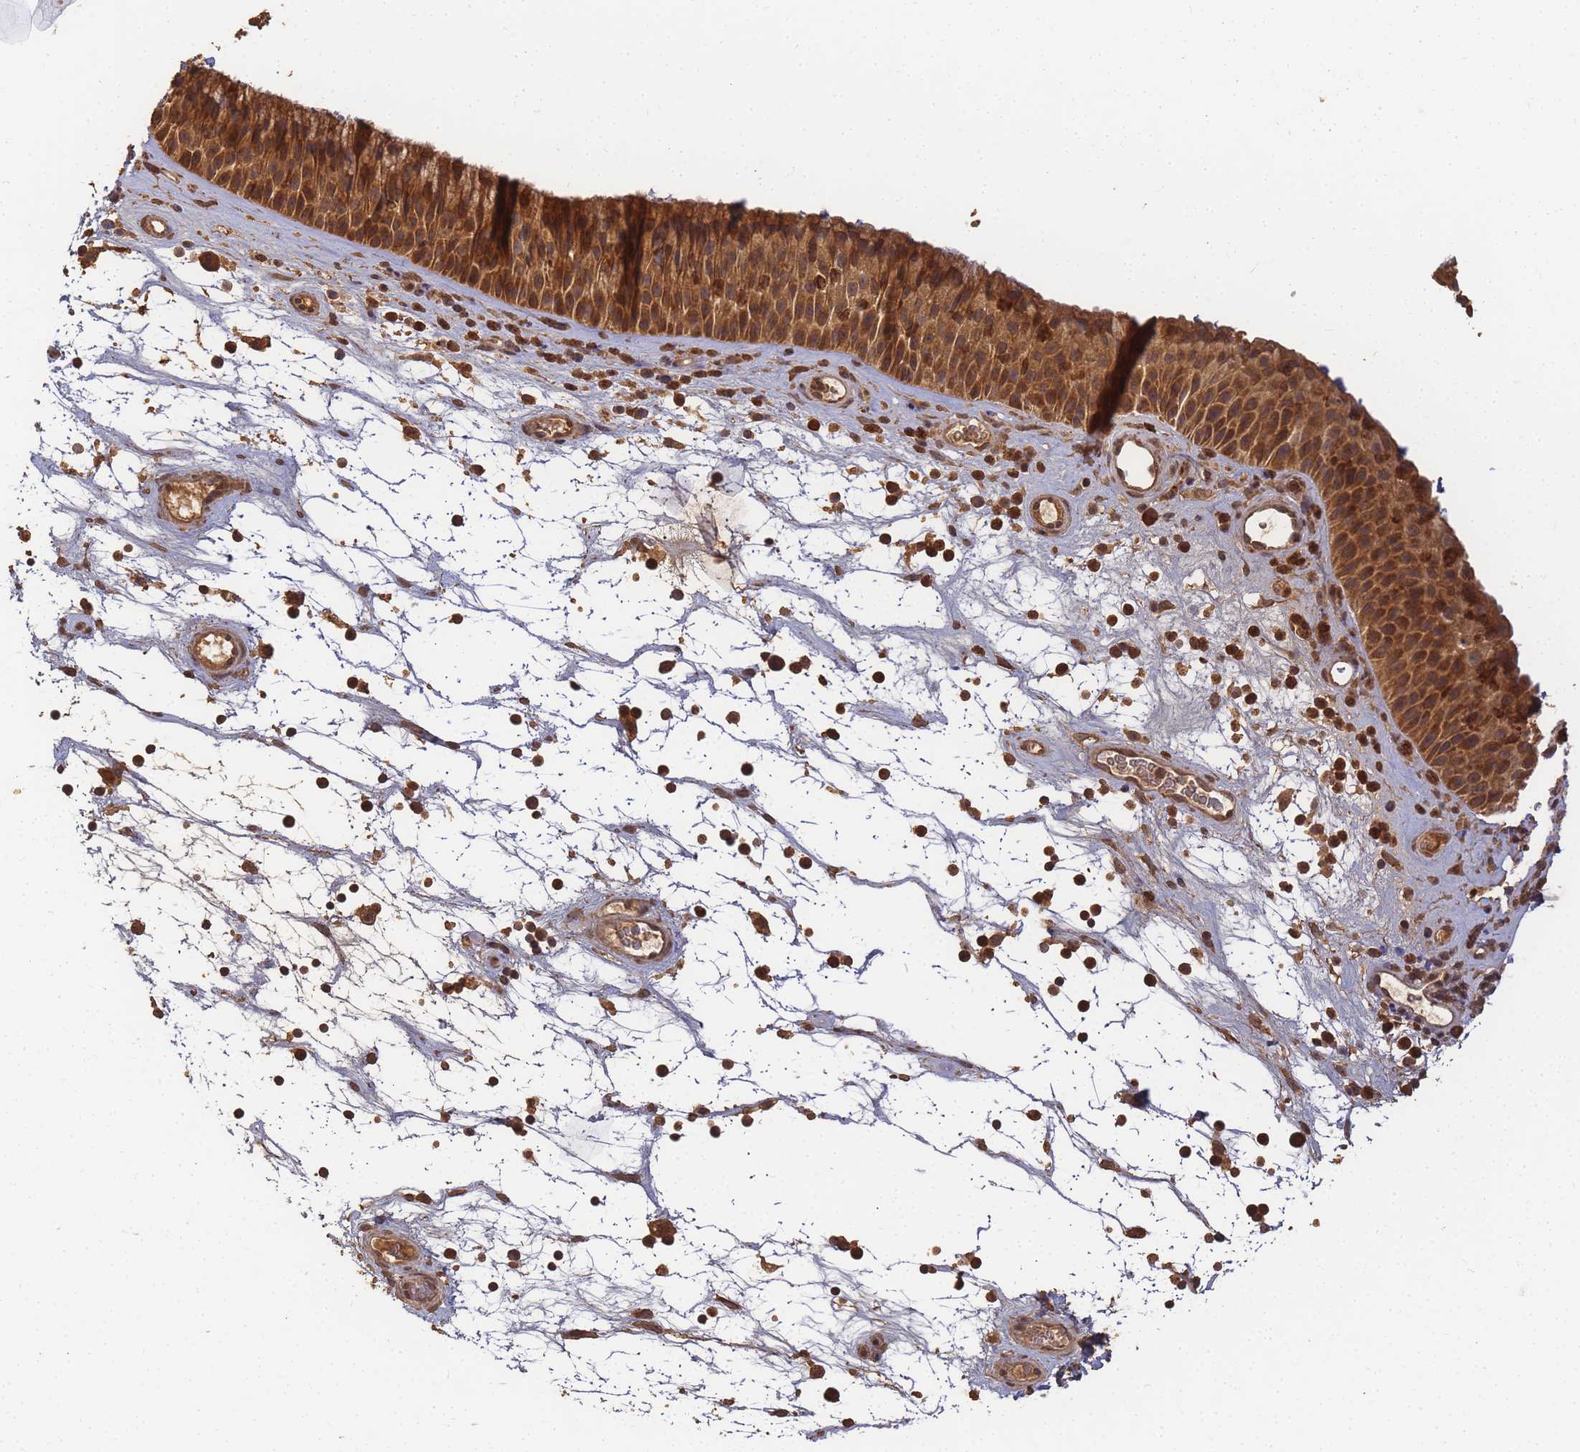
{"staining": {"intensity": "strong", "quantity": ">75%", "location": "cytoplasmic/membranous"}, "tissue": "nasopharynx", "cell_type": "Respiratory epithelial cells", "image_type": "normal", "snomed": [{"axis": "morphology", "description": "Normal tissue, NOS"}, {"axis": "topography", "description": "Nasopharynx"}], "caption": "Respiratory epithelial cells display strong cytoplasmic/membranous expression in about >75% of cells in unremarkable nasopharynx. (DAB (3,3'-diaminobenzidine) IHC, brown staining for protein, blue staining for nuclei).", "gene": "ALKBH1", "patient": {"sex": "male", "age": 64}}